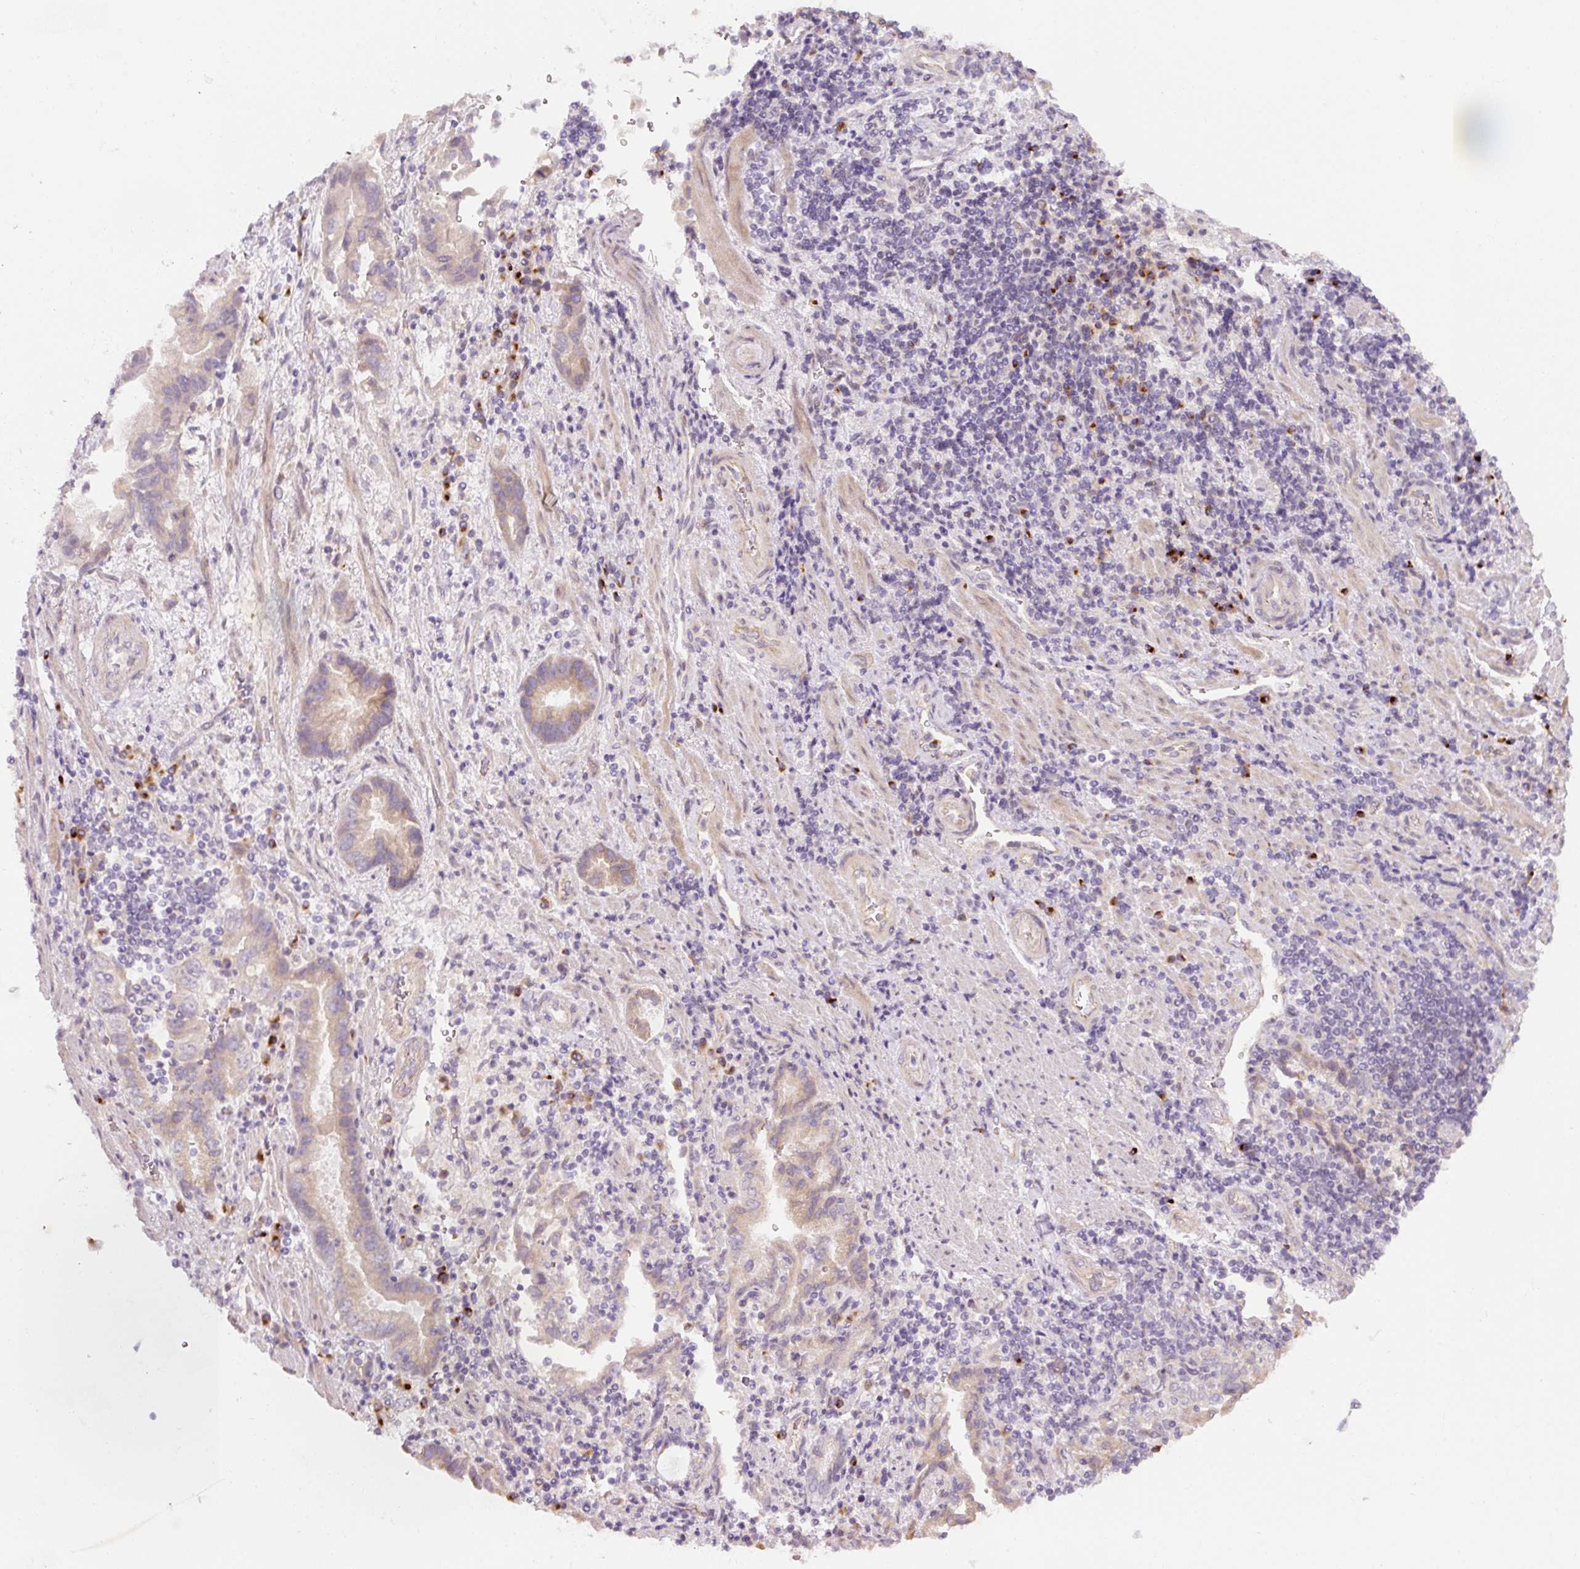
{"staining": {"intensity": "weak", "quantity": "<25%", "location": "cytoplasmic/membranous"}, "tissue": "stomach cancer", "cell_type": "Tumor cells", "image_type": "cancer", "snomed": [{"axis": "morphology", "description": "Adenocarcinoma, NOS"}, {"axis": "topography", "description": "Stomach"}], "caption": "Protein analysis of stomach cancer (adenocarcinoma) shows no significant staining in tumor cells.", "gene": "NBPF11", "patient": {"sex": "male", "age": 62}}